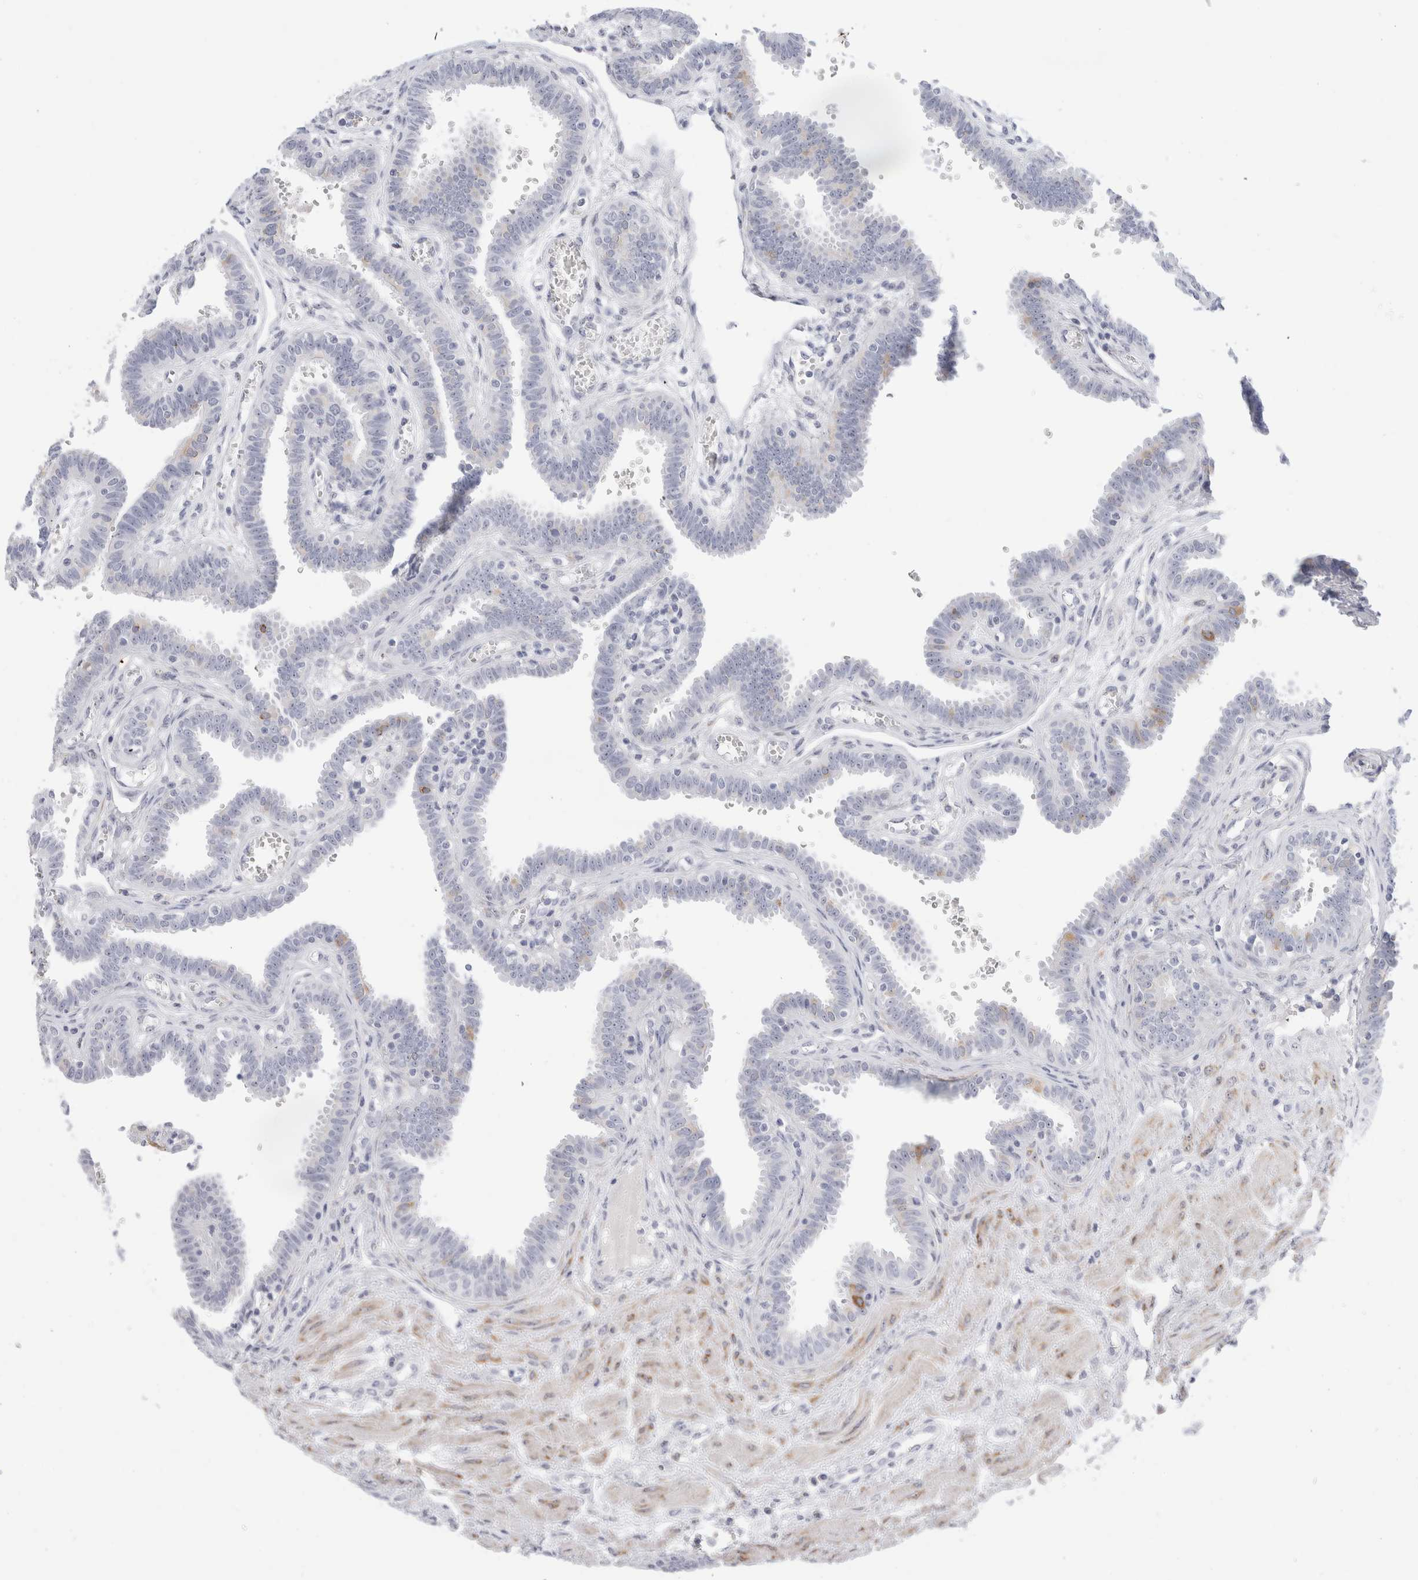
{"staining": {"intensity": "negative", "quantity": "none", "location": "none"}, "tissue": "fallopian tube", "cell_type": "Glandular cells", "image_type": "normal", "snomed": [{"axis": "morphology", "description": "Normal tissue, NOS"}, {"axis": "topography", "description": "Fallopian tube"}], "caption": "Immunohistochemistry (IHC) histopathology image of normal fallopian tube: fallopian tube stained with DAB (3,3'-diaminobenzidine) demonstrates no significant protein positivity in glandular cells. The staining was performed using DAB (3,3'-diaminobenzidine) to visualize the protein expression in brown, while the nuclei were stained in blue with hematoxylin (Magnification: 20x).", "gene": "MUC15", "patient": {"sex": "female", "age": 32}}